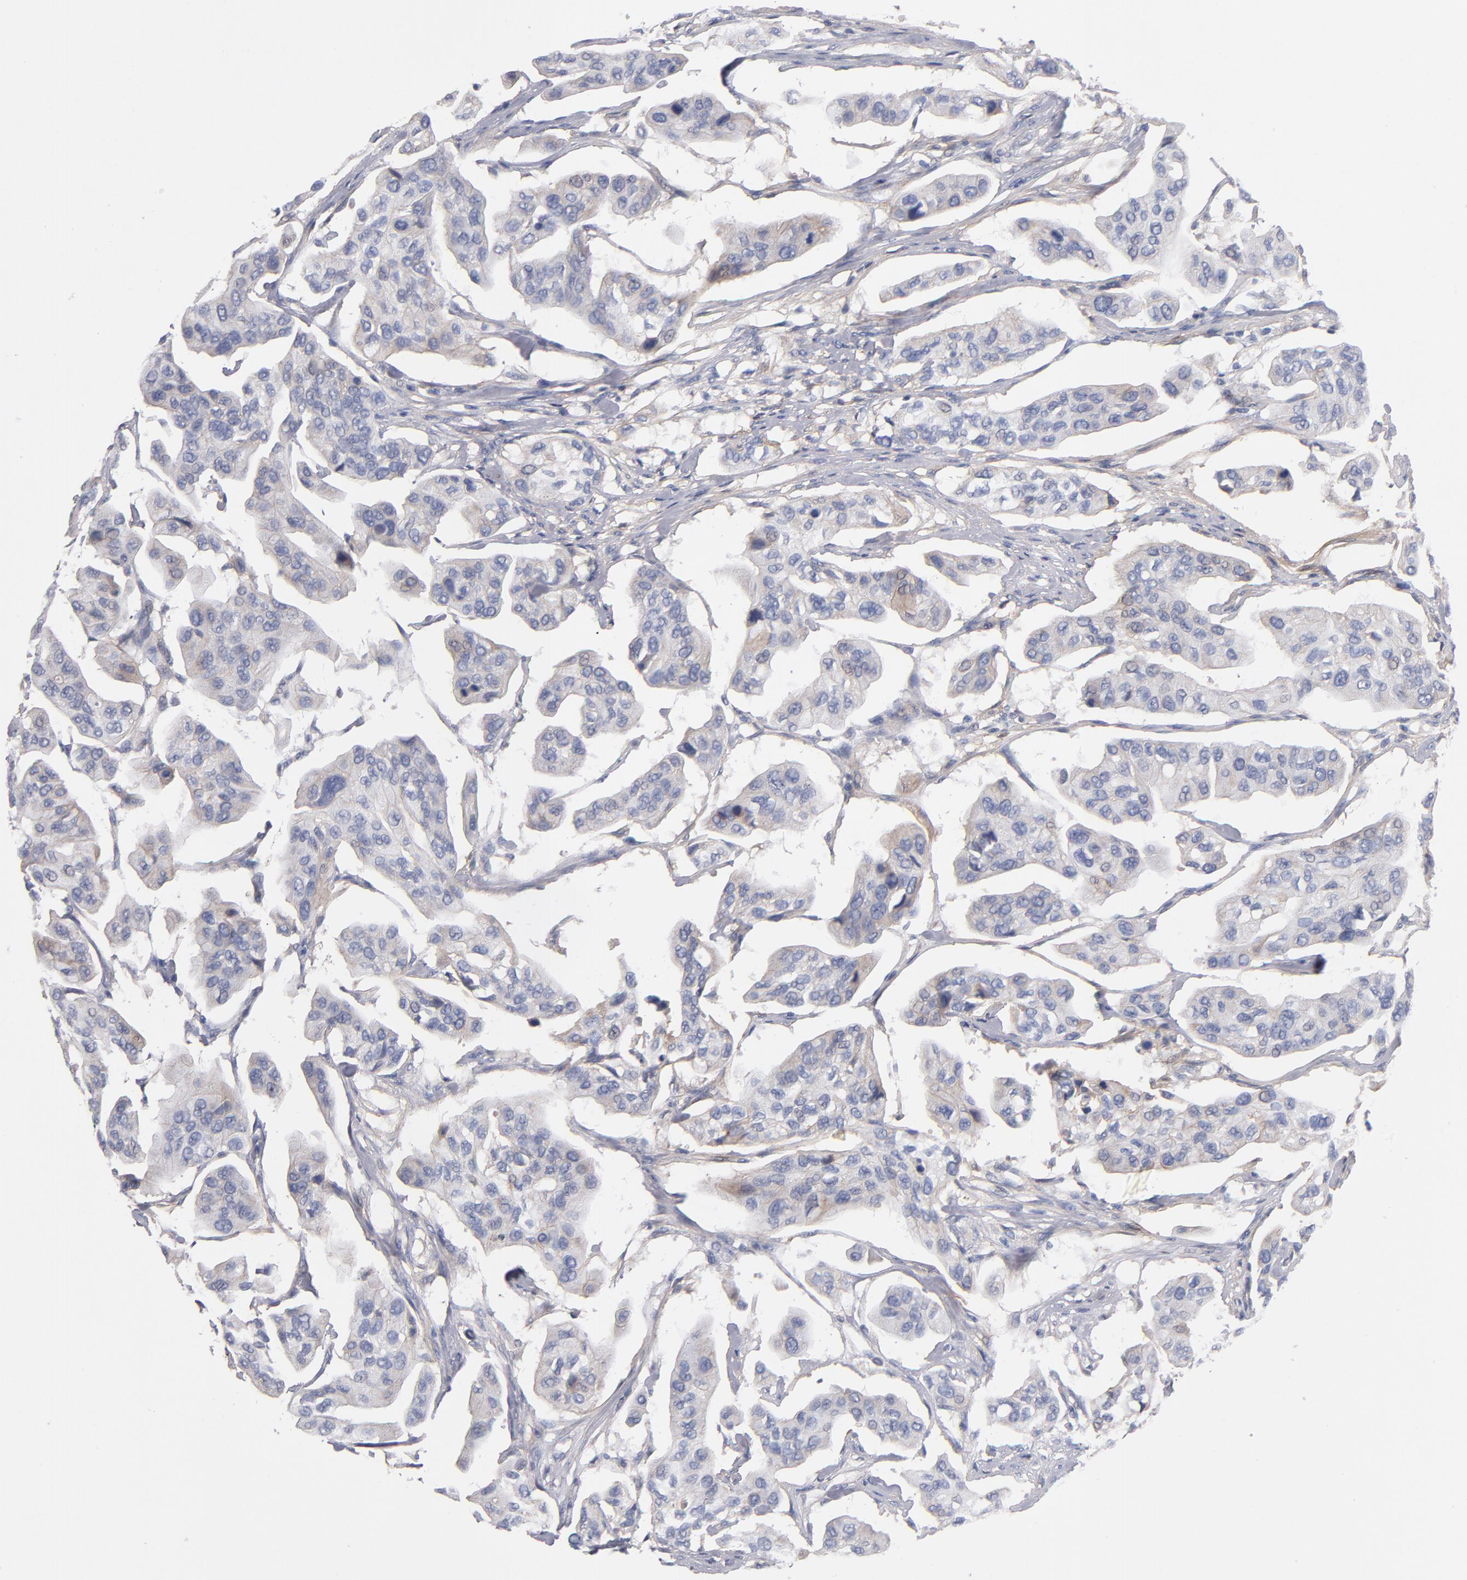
{"staining": {"intensity": "weak", "quantity": "<25%", "location": "cytoplasmic/membranous"}, "tissue": "urothelial cancer", "cell_type": "Tumor cells", "image_type": "cancer", "snomed": [{"axis": "morphology", "description": "Adenocarcinoma, NOS"}, {"axis": "topography", "description": "Urinary bladder"}], "caption": "This micrograph is of adenocarcinoma stained with immunohistochemistry (IHC) to label a protein in brown with the nuclei are counter-stained blue. There is no positivity in tumor cells.", "gene": "PLSCR4", "patient": {"sex": "male", "age": 61}}